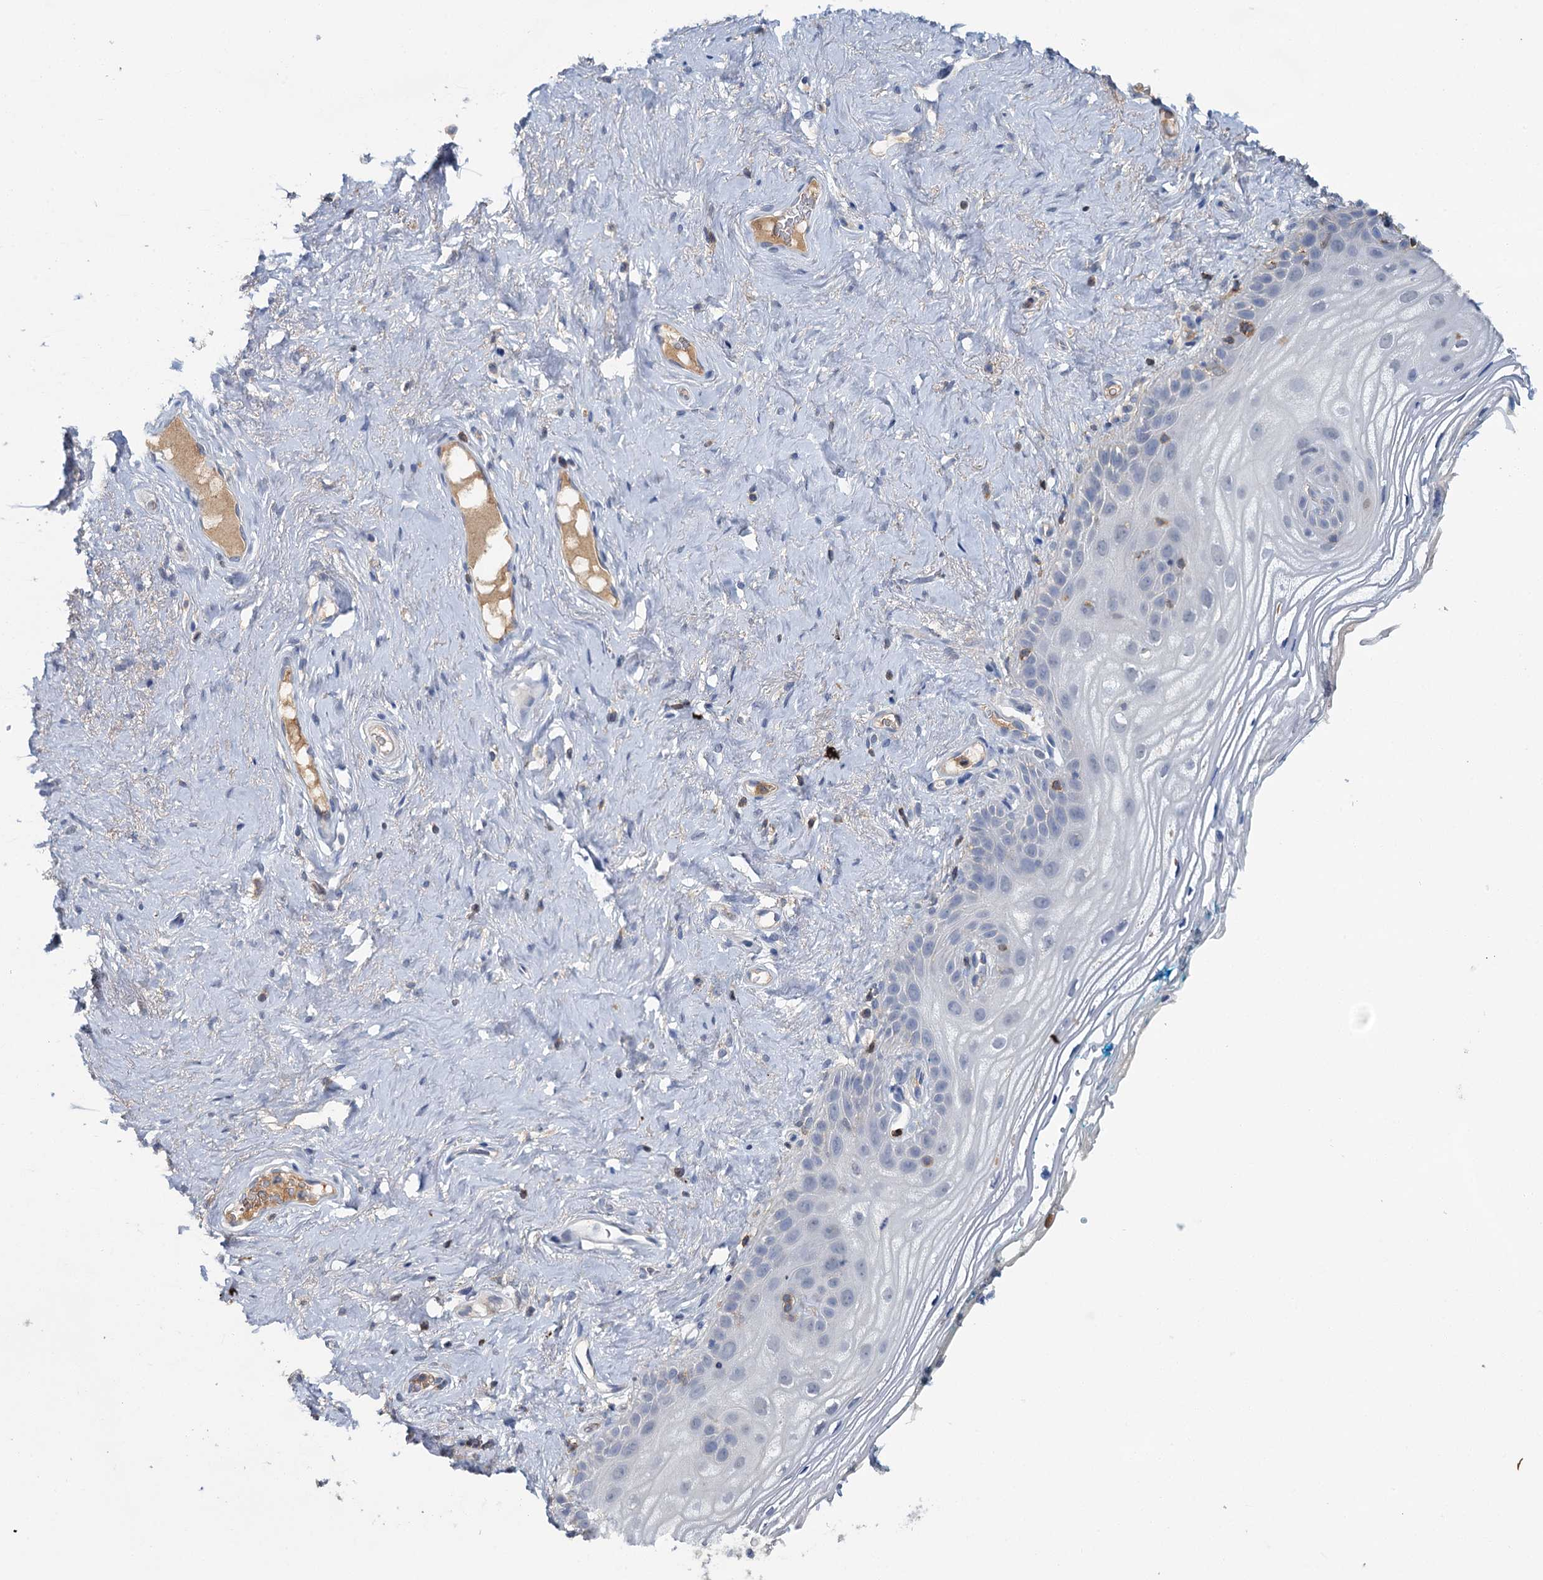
{"staining": {"intensity": "negative", "quantity": "none", "location": "none"}, "tissue": "vagina", "cell_type": "Squamous epithelial cells", "image_type": "normal", "snomed": [{"axis": "morphology", "description": "Normal tissue, NOS"}, {"axis": "topography", "description": "Vagina"}], "caption": "An immunohistochemistry histopathology image of unremarkable vagina is shown. There is no staining in squamous epithelial cells of vagina.", "gene": "FGFR2", "patient": {"sex": "female", "age": 68}}